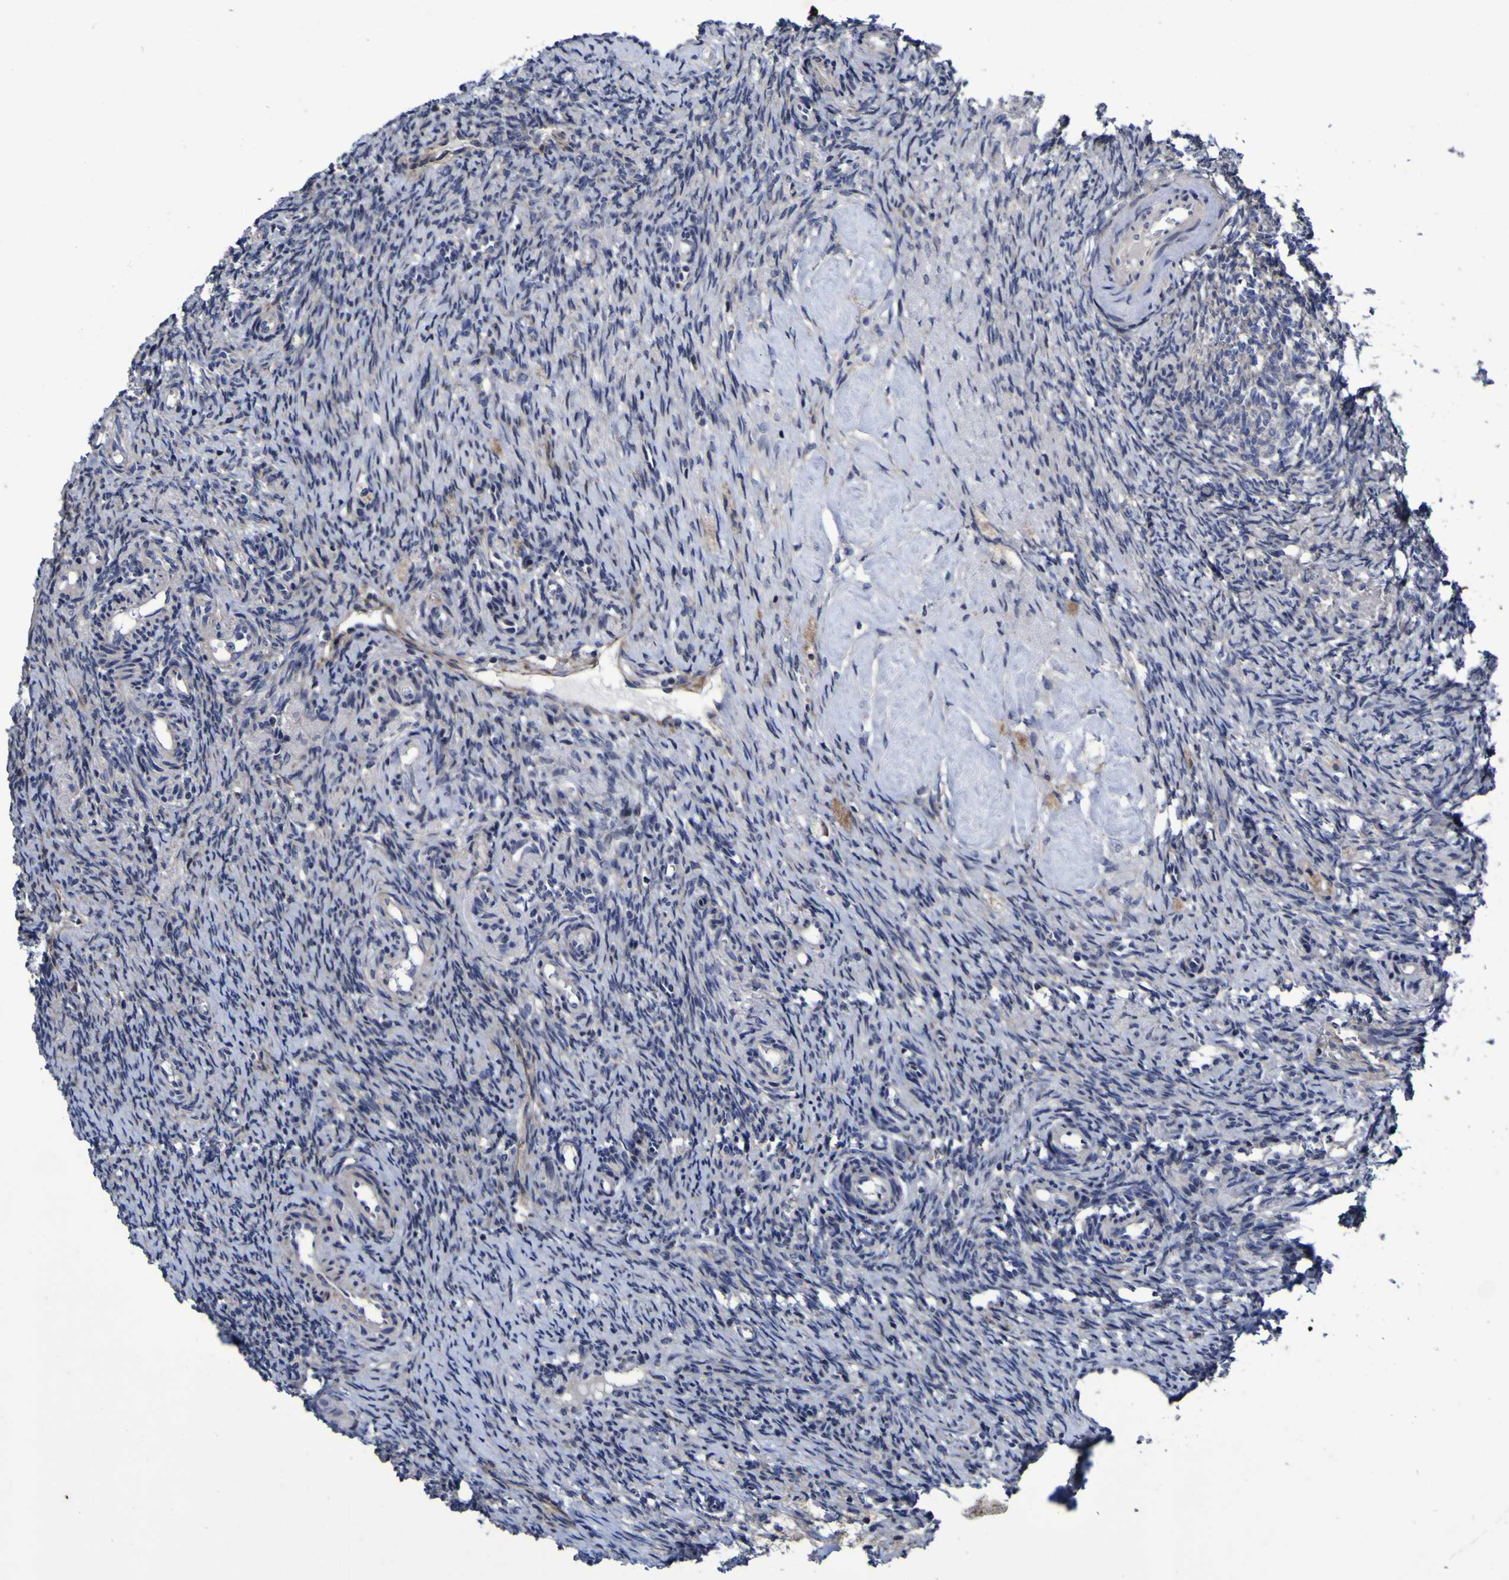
{"staining": {"intensity": "weak", "quantity": "25%-75%", "location": "cytoplasmic/membranous"}, "tissue": "ovary", "cell_type": "Ovarian stroma cells", "image_type": "normal", "snomed": [{"axis": "morphology", "description": "Normal tissue, NOS"}, {"axis": "topography", "description": "Ovary"}], "caption": "Immunohistochemistry photomicrograph of benign ovary: ovary stained using IHC shows low levels of weak protein expression localized specifically in the cytoplasmic/membranous of ovarian stroma cells, appearing as a cytoplasmic/membranous brown color.", "gene": "P3H1", "patient": {"sex": "female", "age": 41}}